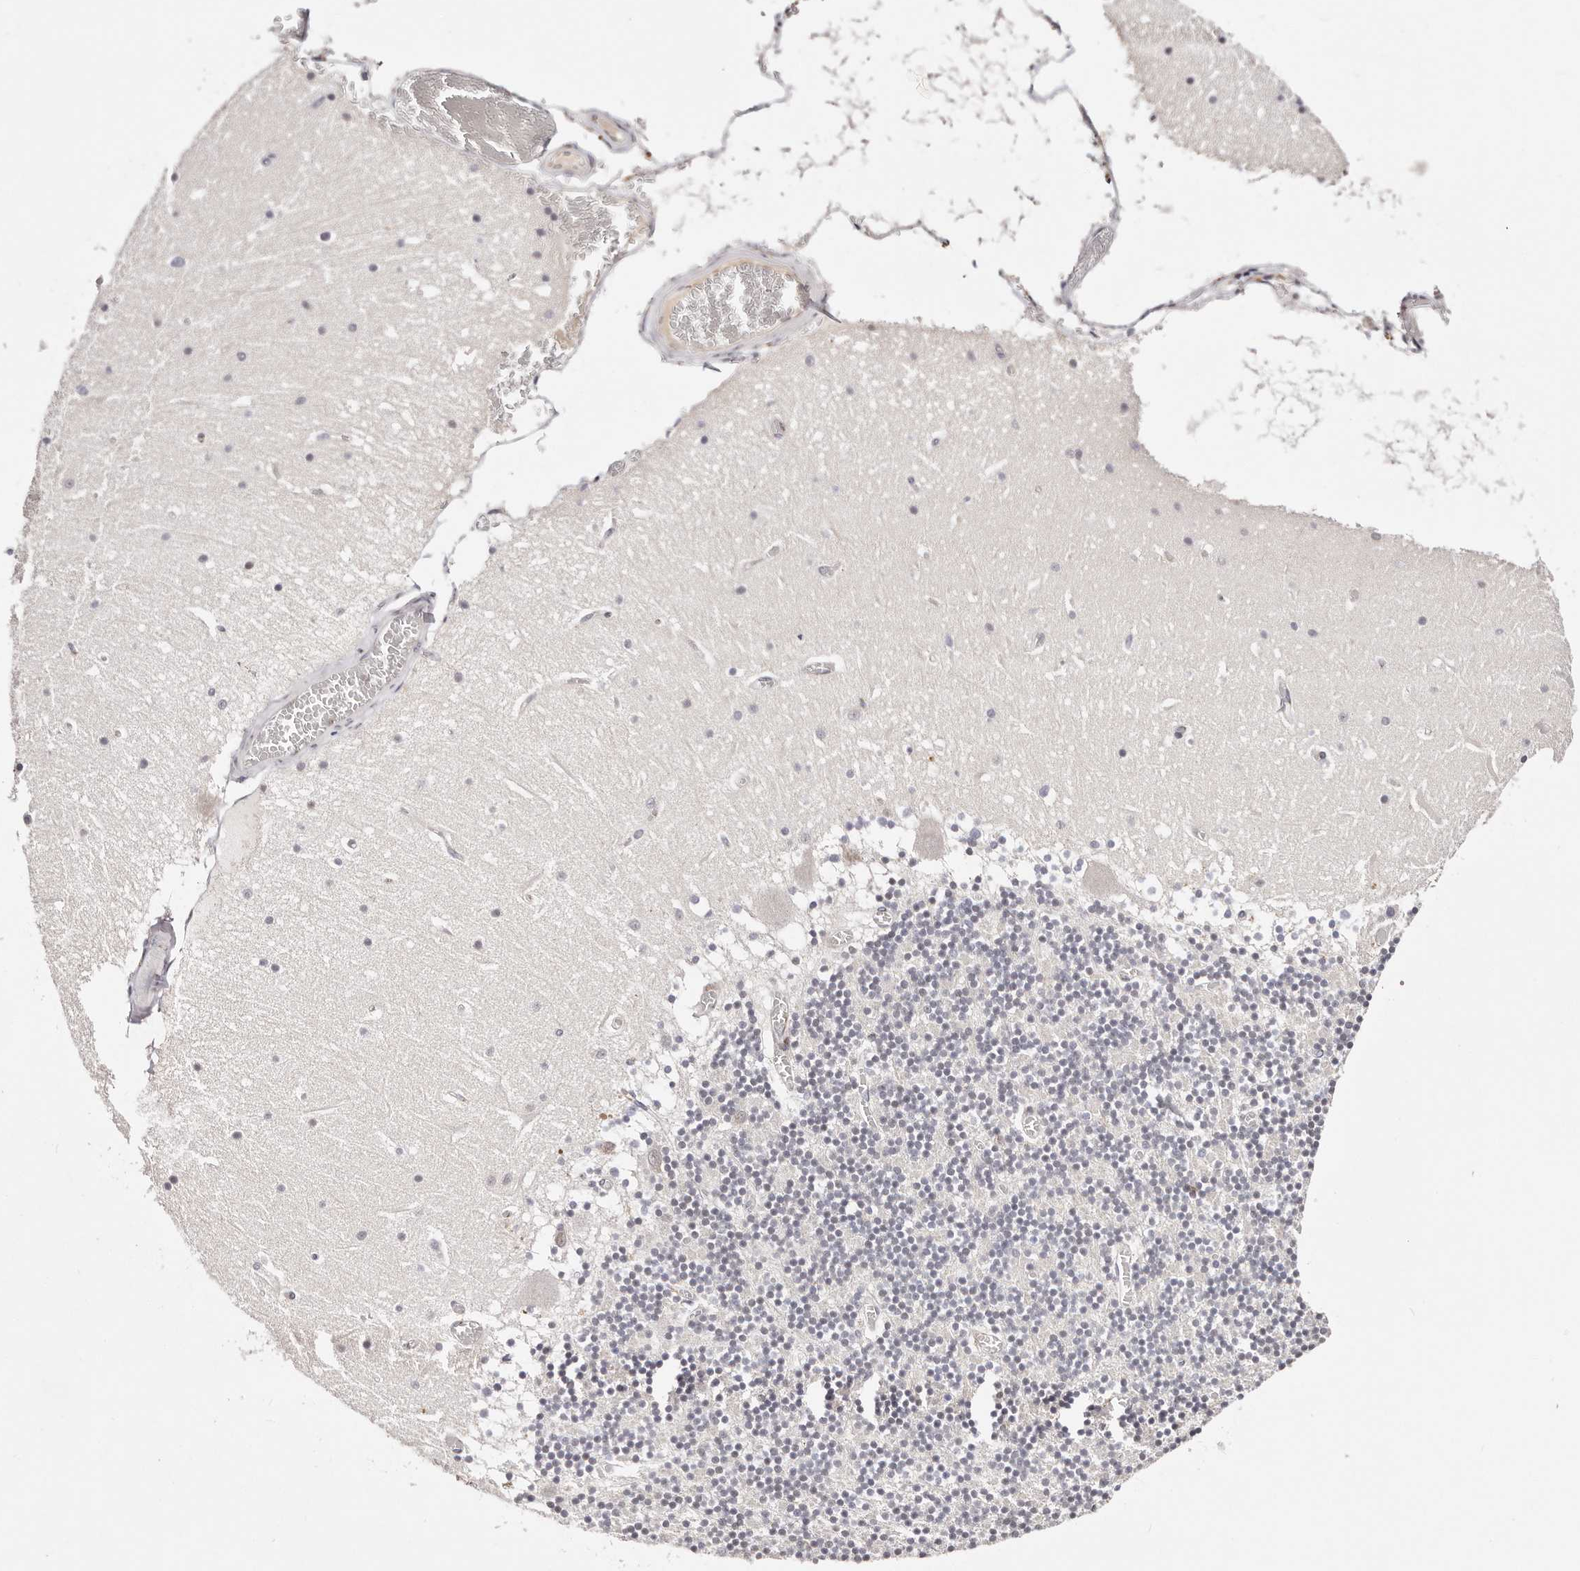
{"staining": {"intensity": "negative", "quantity": "none", "location": "none"}, "tissue": "cerebellum", "cell_type": "Cells in granular layer", "image_type": "normal", "snomed": [{"axis": "morphology", "description": "Normal tissue, NOS"}, {"axis": "topography", "description": "Cerebellum"}], "caption": "An IHC histopathology image of normal cerebellum is shown. There is no staining in cells in granular layer of cerebellum.", "gene": "VIPAS39", "patient": {"sex": "female", "age": 28}}